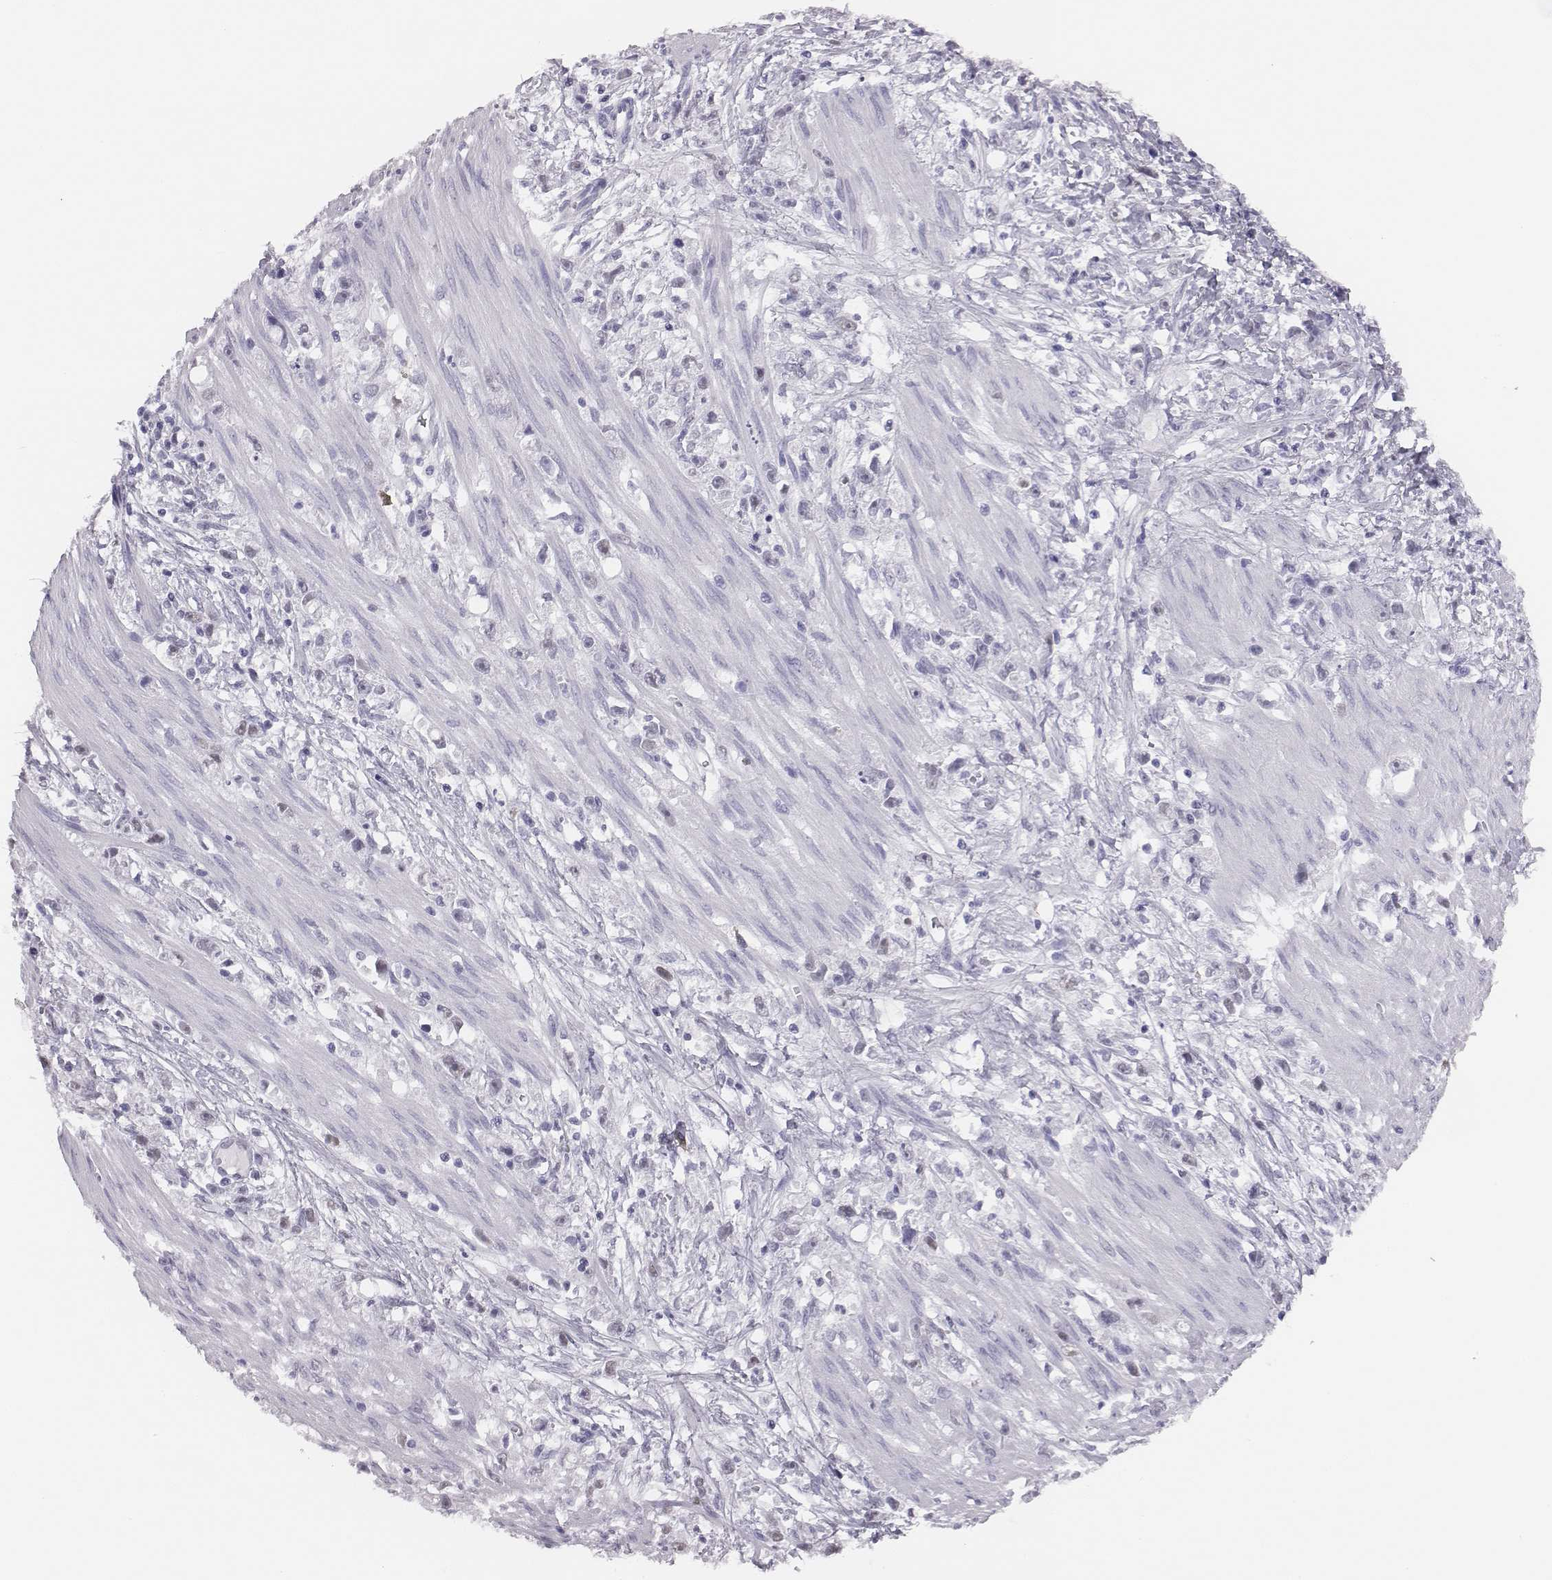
{"staining": {"intensity": "negative", "quantity": "none", "location": "none"}, "tissue": "stomach cancer", "cell_type": "Tumor cells", "image_type": "cancer", "snomed": [{"axis": "morphology", "description": "Adenocarcinoma, NOS"}, {"axis": "topography", "description": "Stomach"}], "caption": "Photomicrograph shows no protein positivity in tumor cells of stomach cancer tissue. The staining was performed using DAB (3,3'-diaminobenzidine) to visualize the protein expression in brown, while the nuclei were stained in blue with hematoxylin (Magnification: 20x).", "gene": "ACOD1", "patient": {"sex": "female", "age": 59}}